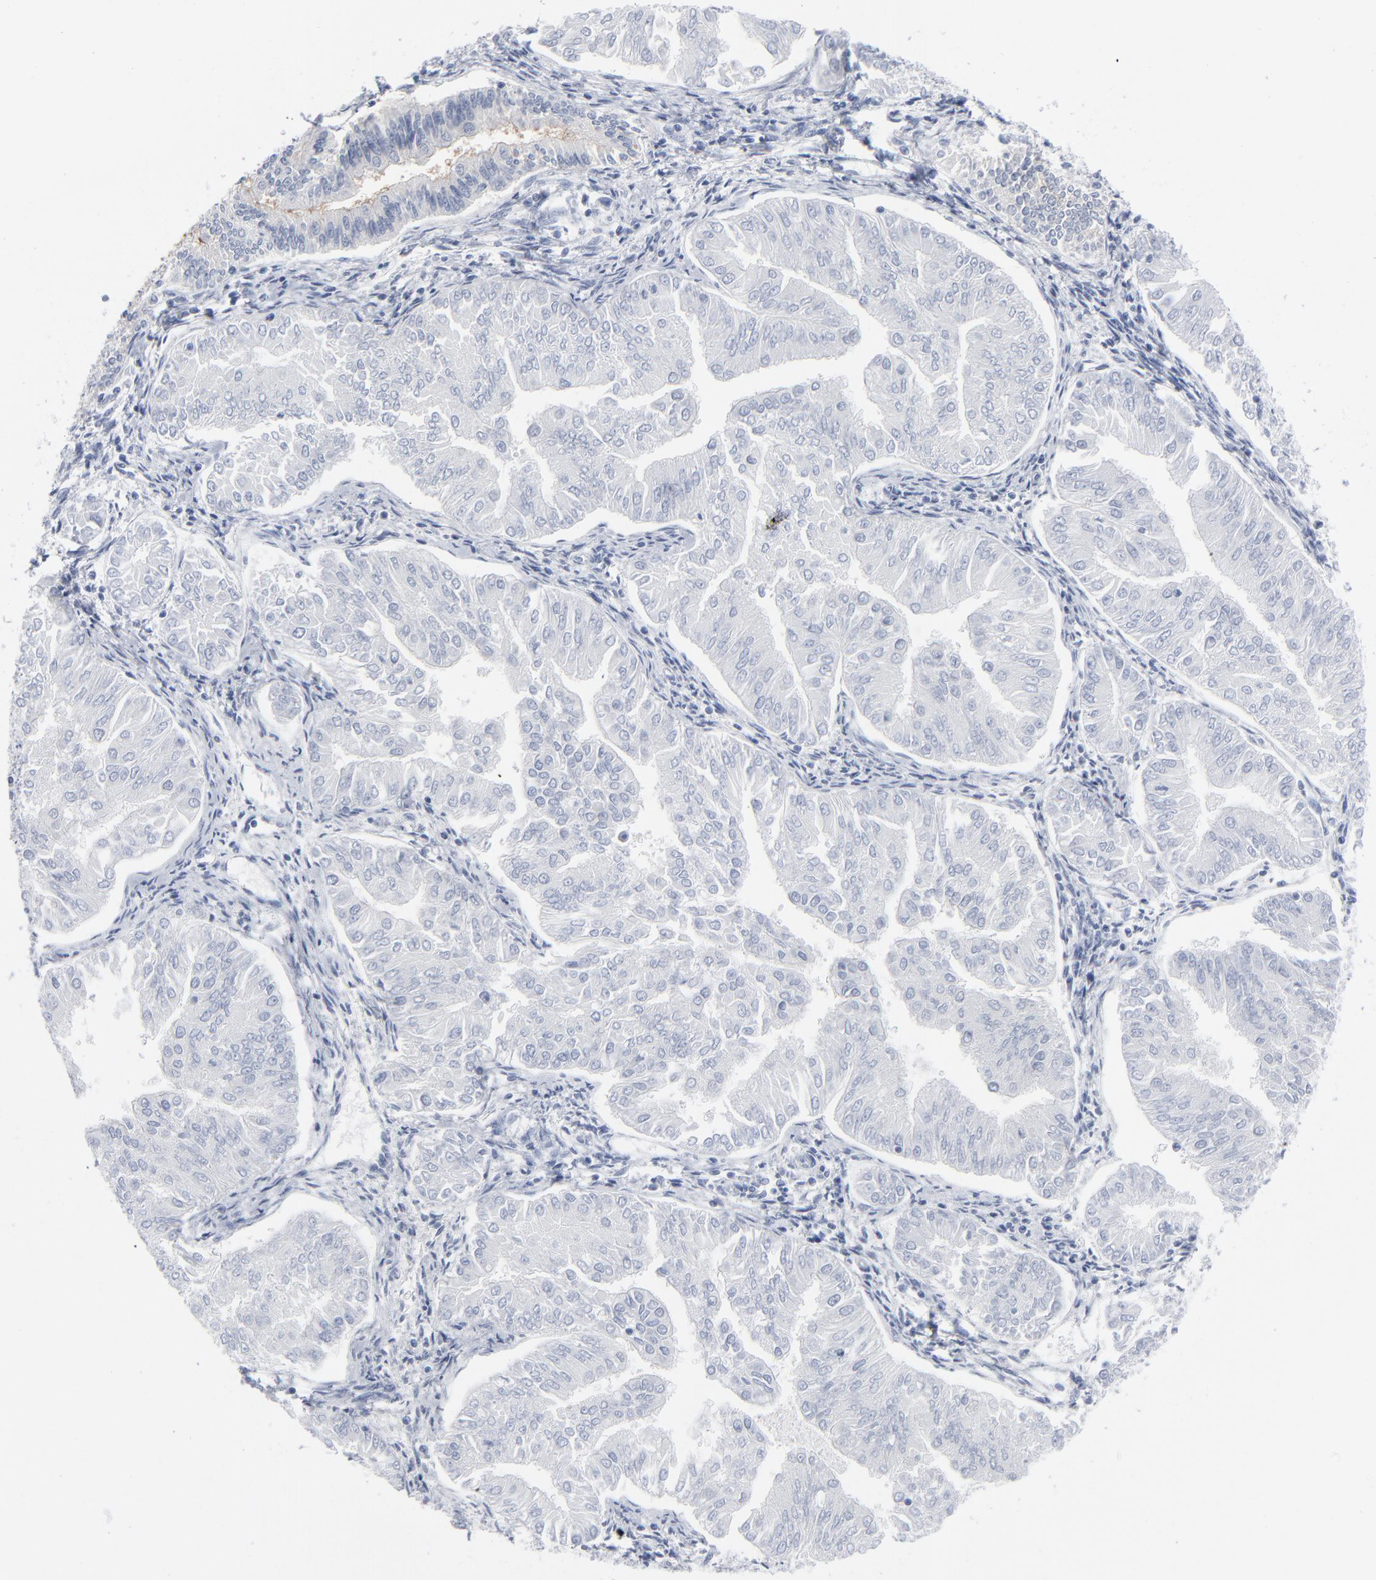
{"staining": {"intensity": "negative", "quantity": "none", "location": "none"}, "tissue": "endometrial cancer", "cell_type": "Tumor cells", "image_type": "cancer", "snomed": [{"axis": "morphology", "description": "Adenocarcinoma, NOS"}, {"axis": "topography", "description": "Endometrium"}], "caption": "DAB immunohistochemical staining of human endometrial cancer displays no significant expression in tumor cells.", "gene": "PAGE1", "patient": {"sex": "female", "age": 53}}